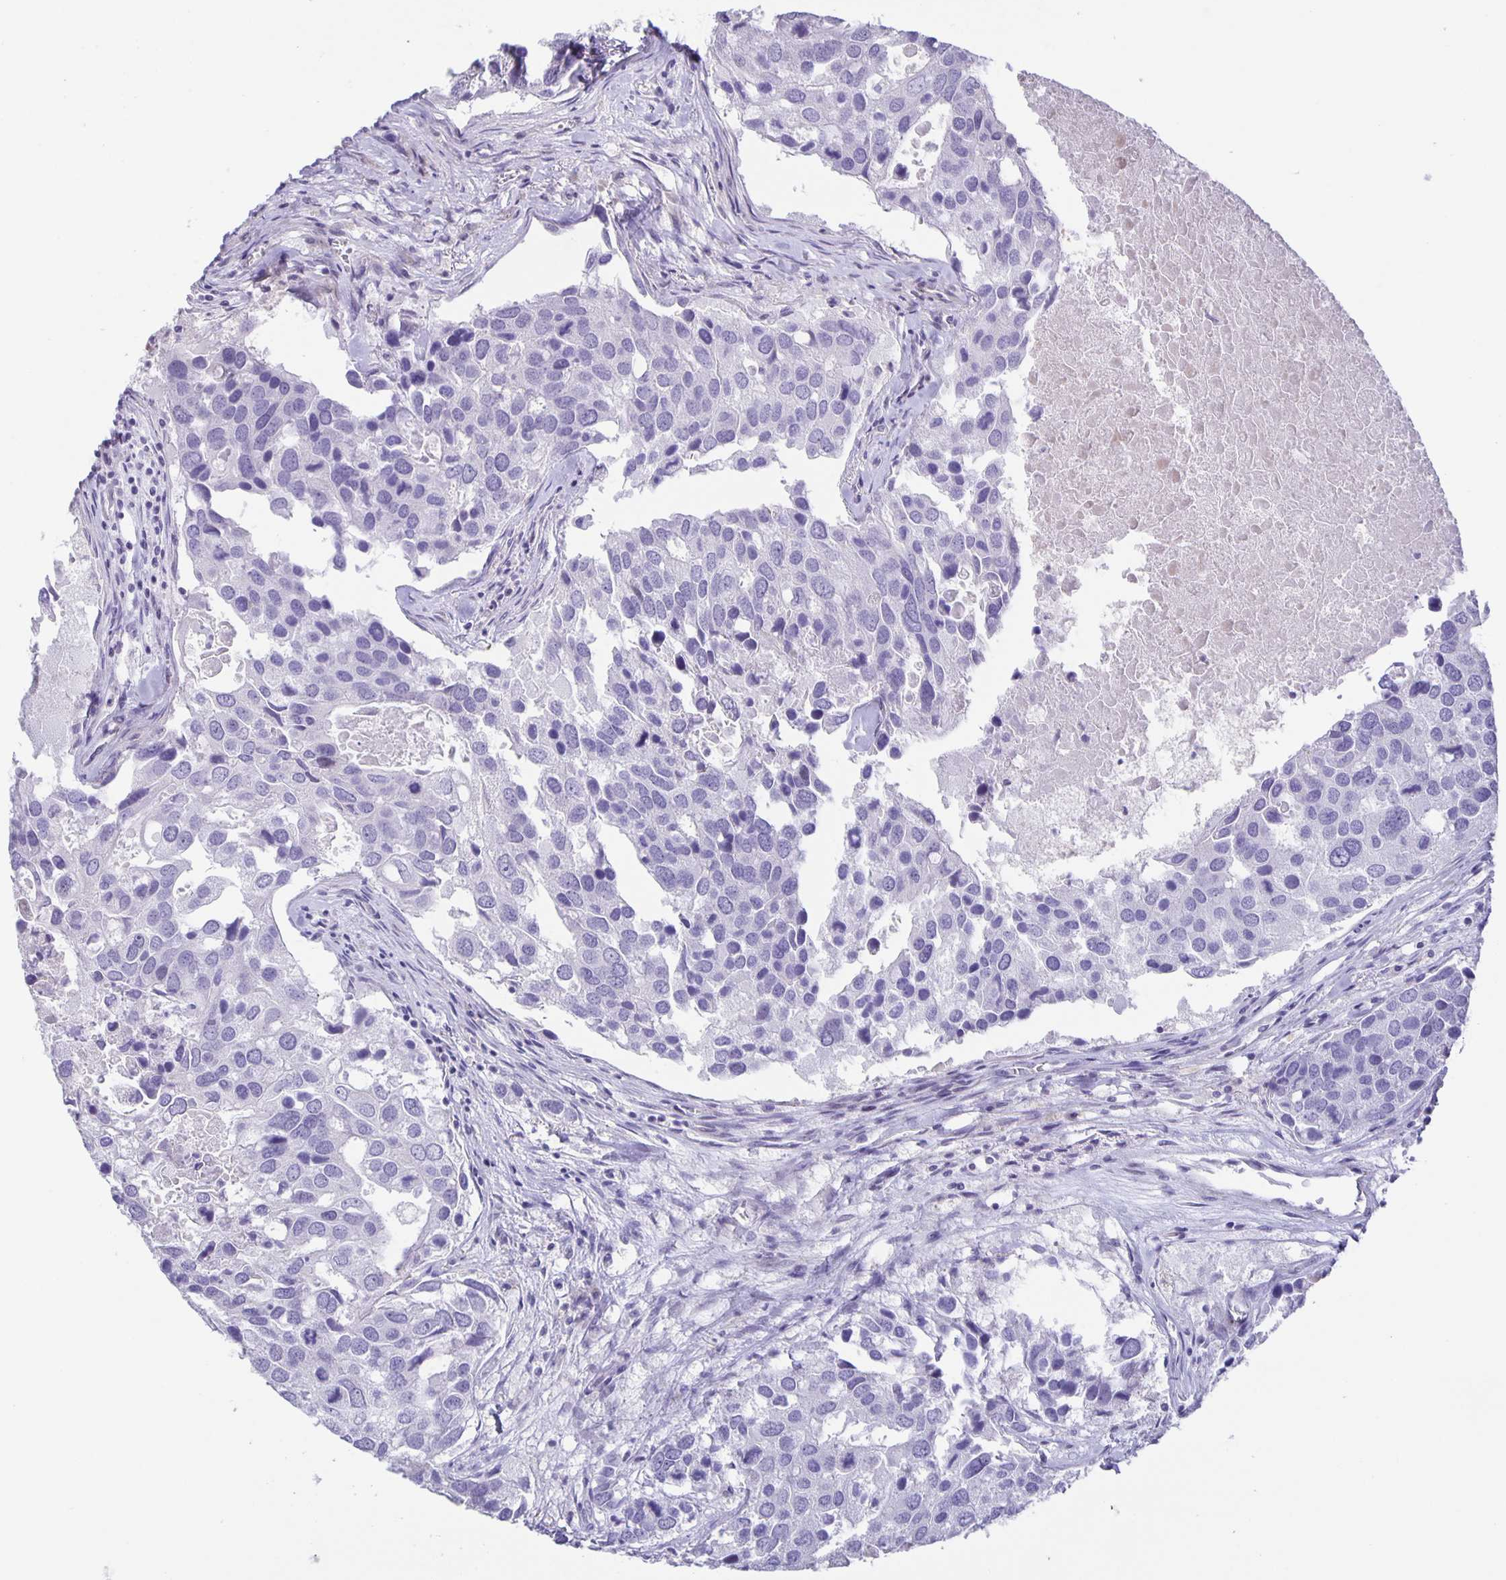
{"staining": {"intensity": "negative", "quantity": "none", "location": "none"}, "tissue": "breast cancer", "cell_type": "Tumor cells", "image_type": "cancer", "snomed": [{"axis": "morphology", "description": "Duct carcinoma"}, {"axis": "topography", "description": "Breast"}], "caption": "Tumor cells are negative for protein expression in human breast cancer.", "gene": "PHRF1", "patient": {"sex": "female", "age": 83}}